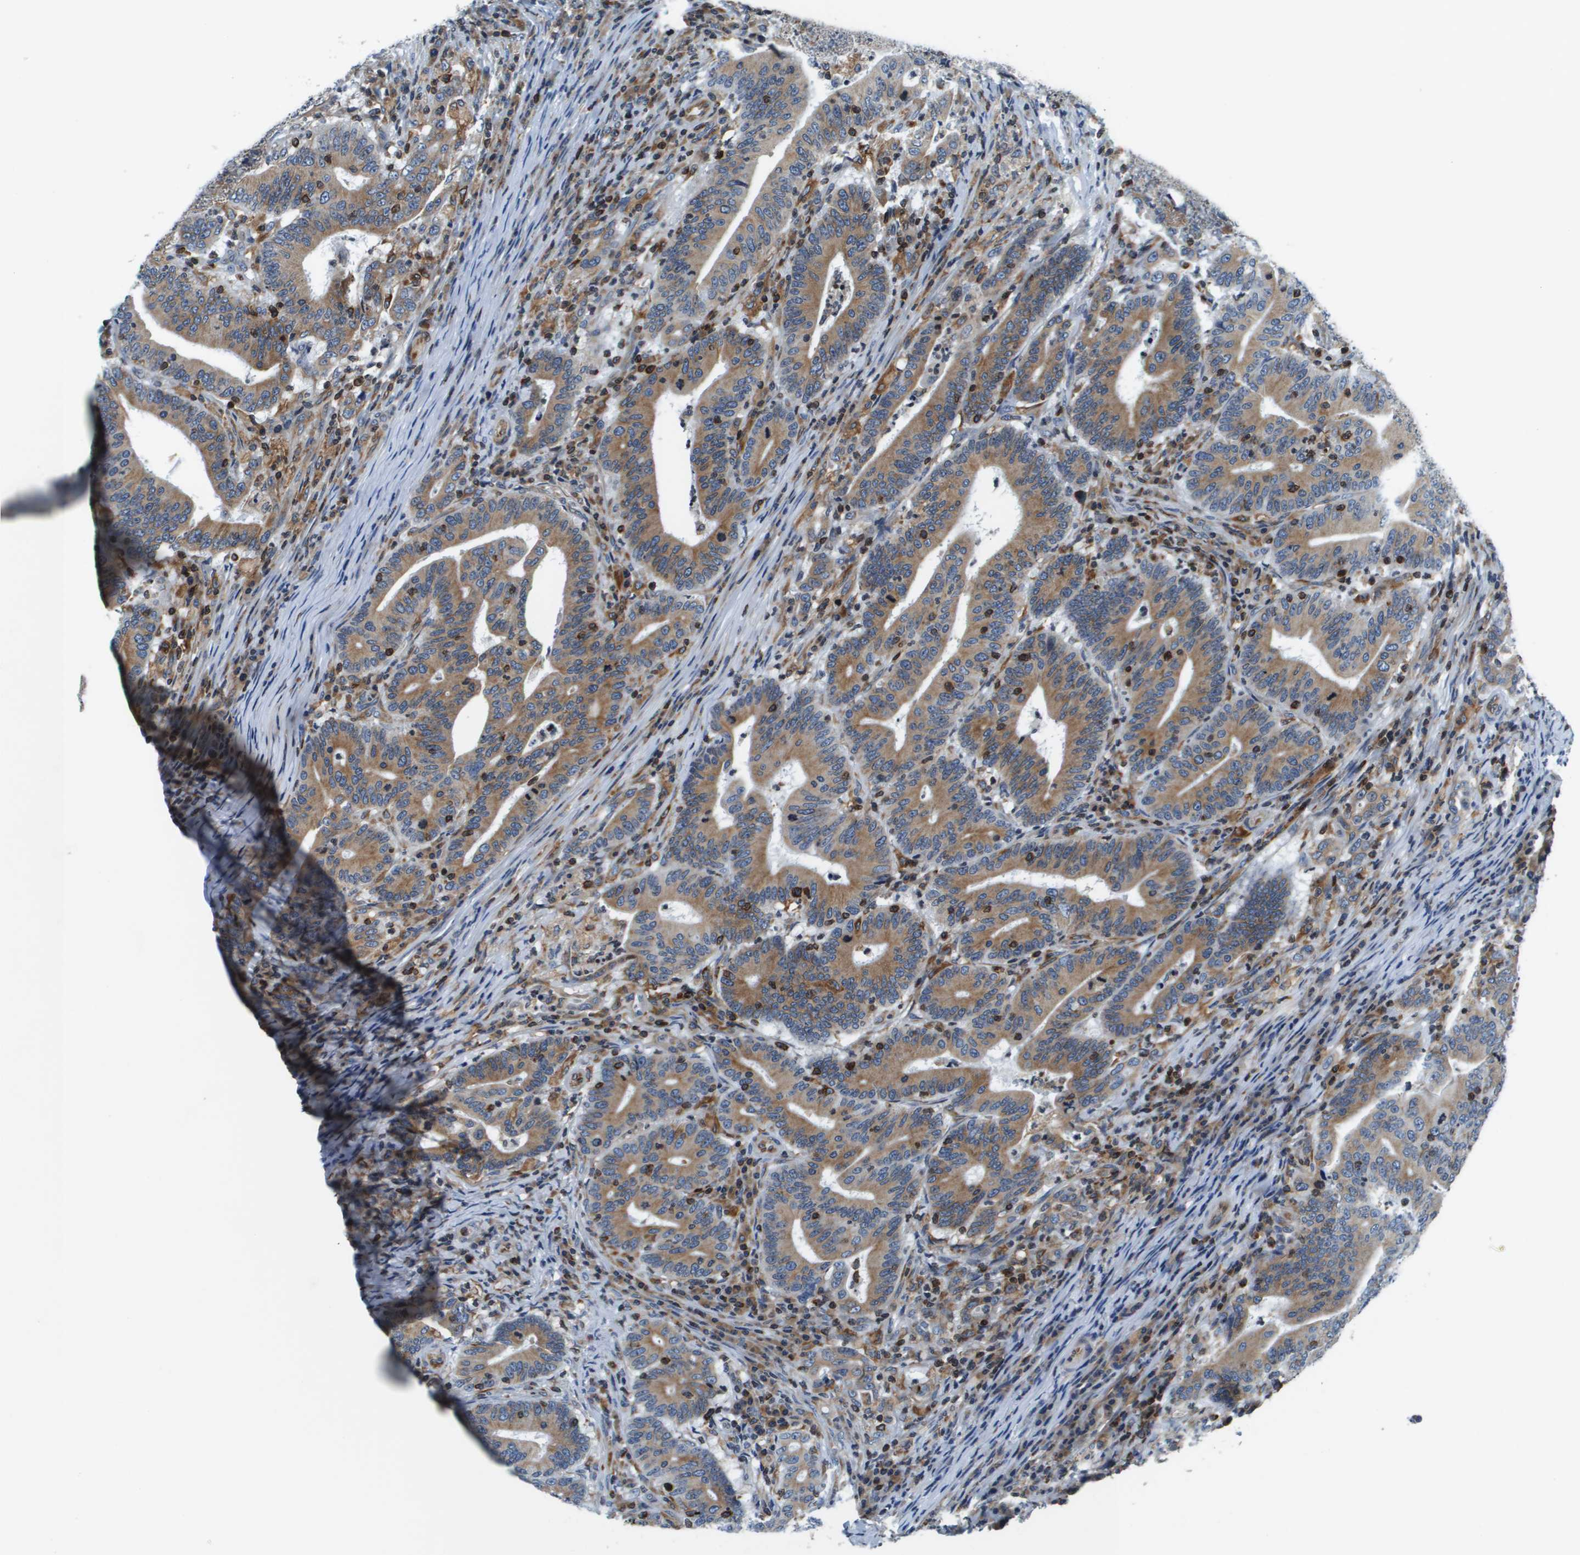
{"staining": {"intensity": "moderate", "quantity": ">75%", "location": "cytoplasmic/membranous"}, "tissue": "colorectal cancer", "cell_type": "Tumor cells", "image_type": "cancer", "snomed": [{"axis": "morphology", "description": "Adenocarcinoma, NOS"}, {"axis": "topography", "description": "Colon"}], "caption": "Moderate cytoplasmic/membranous staining is identified in approximately >75% of tumor cells in colorectal adenocarcinoma.", "gene": "ESYT1", "patient": {"sex": "female", "age": 66}}